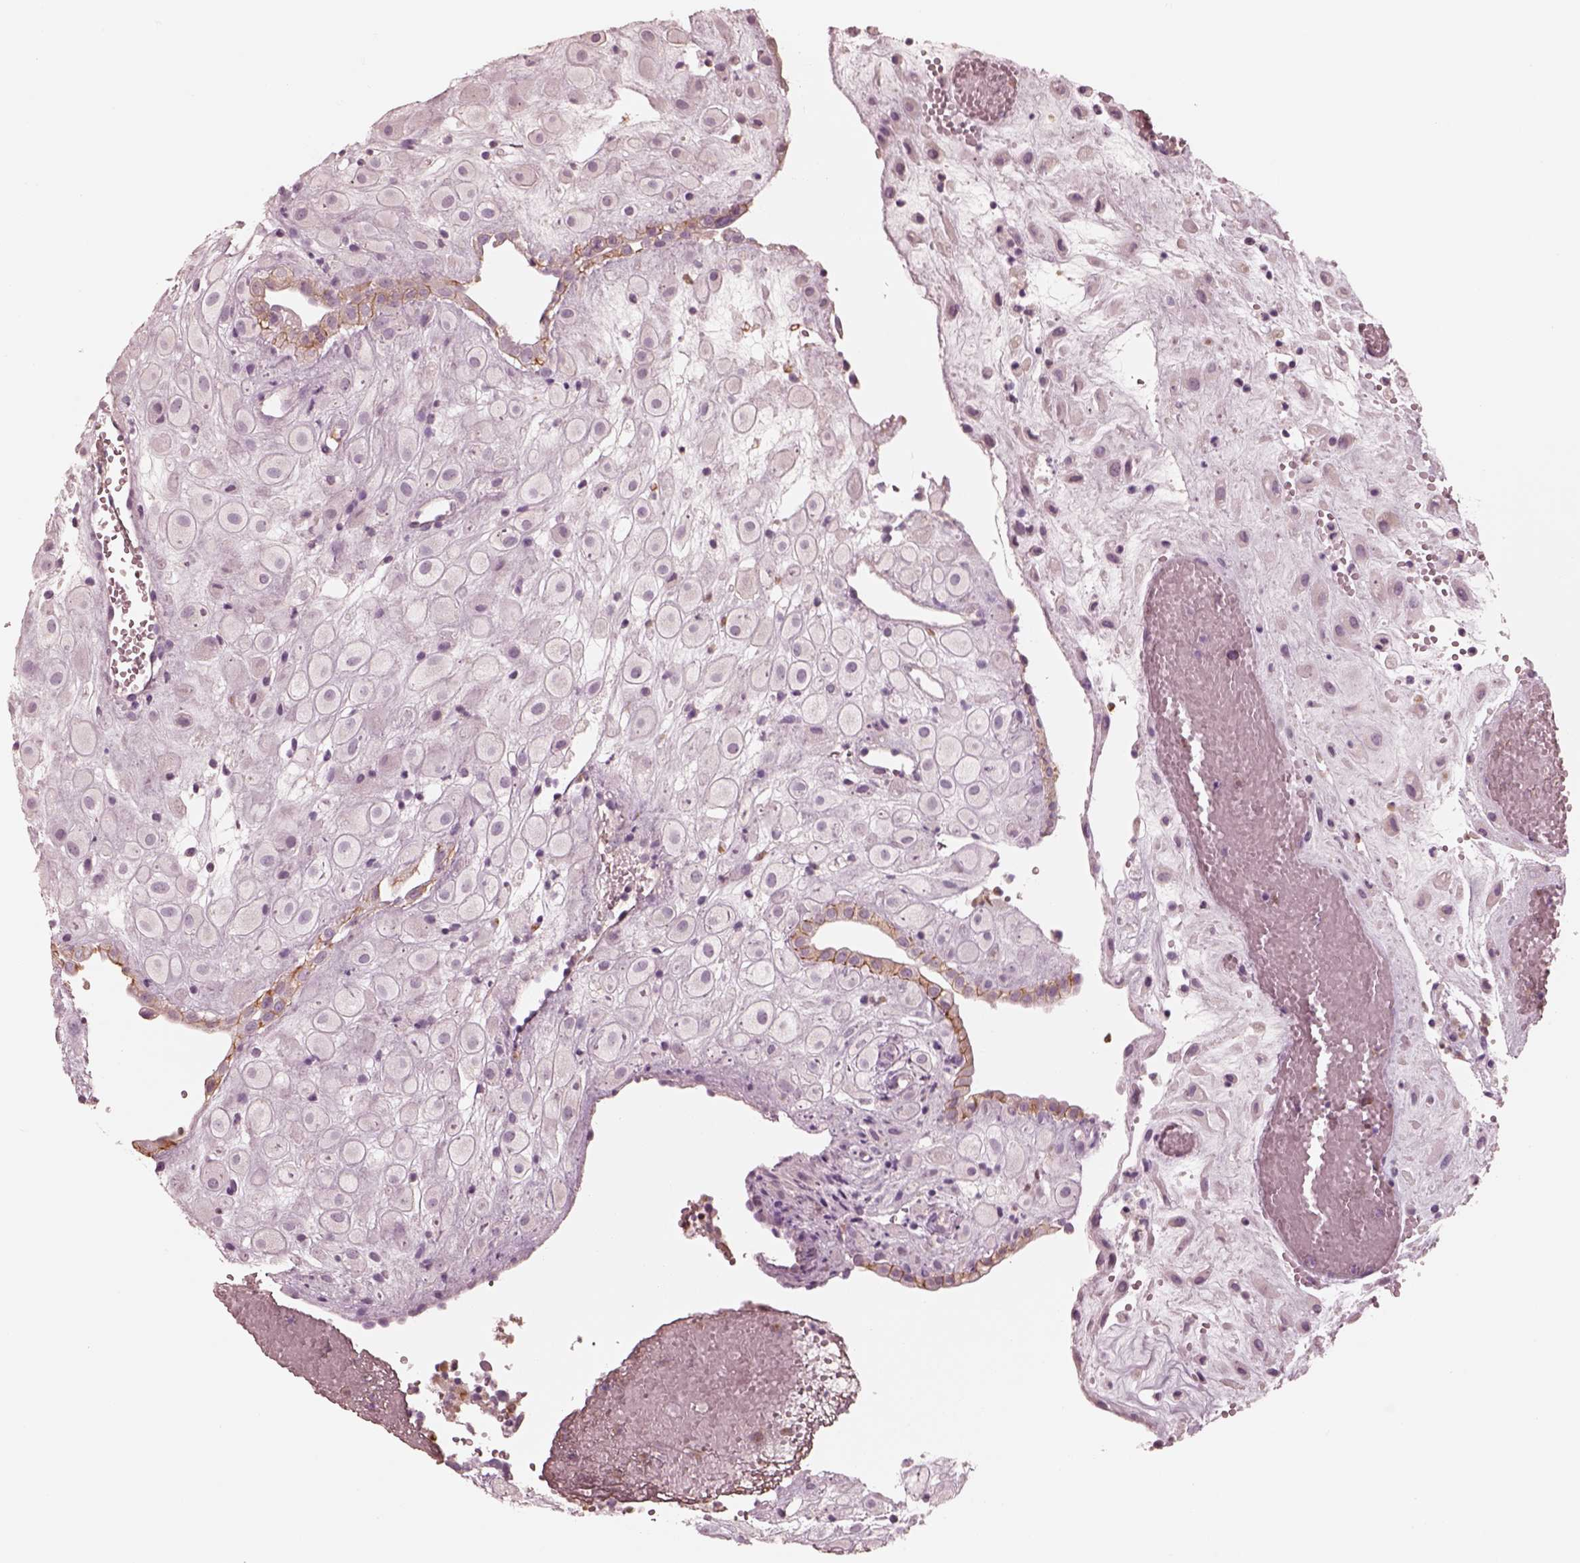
{"staining": {"intensity": "negative", "quantity": "none", "location": "none"}, "tissue": "placenta", "cell_type": "Decidual cells", "image_type": "normal", "snomed": [{"axis": "morphology", "description": "Normal tissue, NOS"}, {"axis": "topography", "description": "Placenta"}], "caption": "Human placenta stained for a protein using immunohistochemistry (IHC) demonstrates no expression in decidual cells.", "gene": "GPRIN1", "patient": {"sex": "female", "age": 24}}